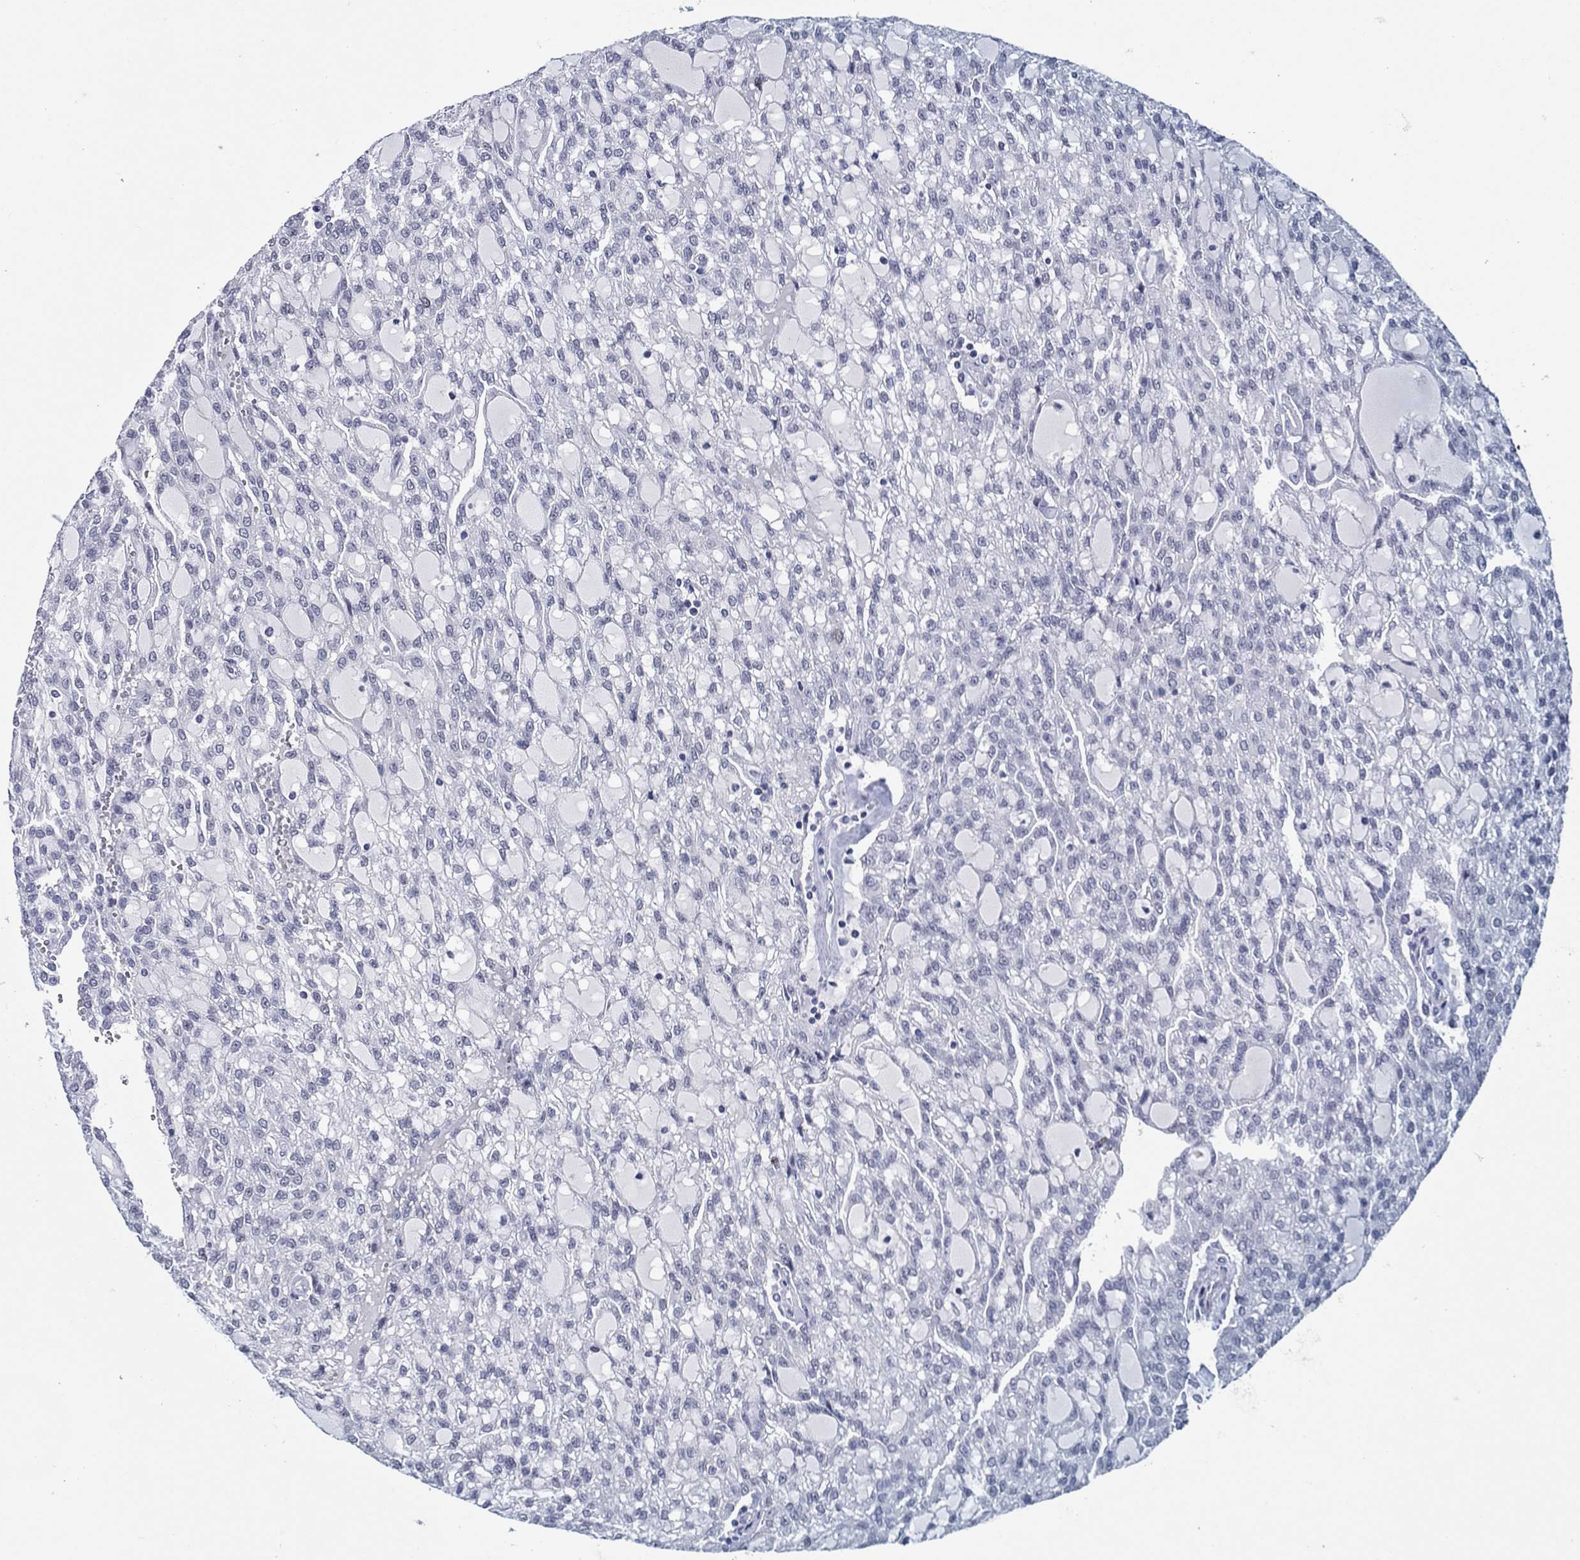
{"staining": {"intensity": "negative", "quantity": "none", "location": "none"}, "tissue": "renal cancer", "cell_type": "Tumor cells", "image_type": "cancer", "snomed": [{"axis": "morphology", "description": "Adenocarcinoma, NOS"}, {"axis": "topography", "description": "Kidney"}], "caption": "DAB immunohistochemical staining of human renal adenocarcinoma displays no significant expression in tumor cells.", "gene": "GATA6", "patient": {"sex": "male", "age": 63}}